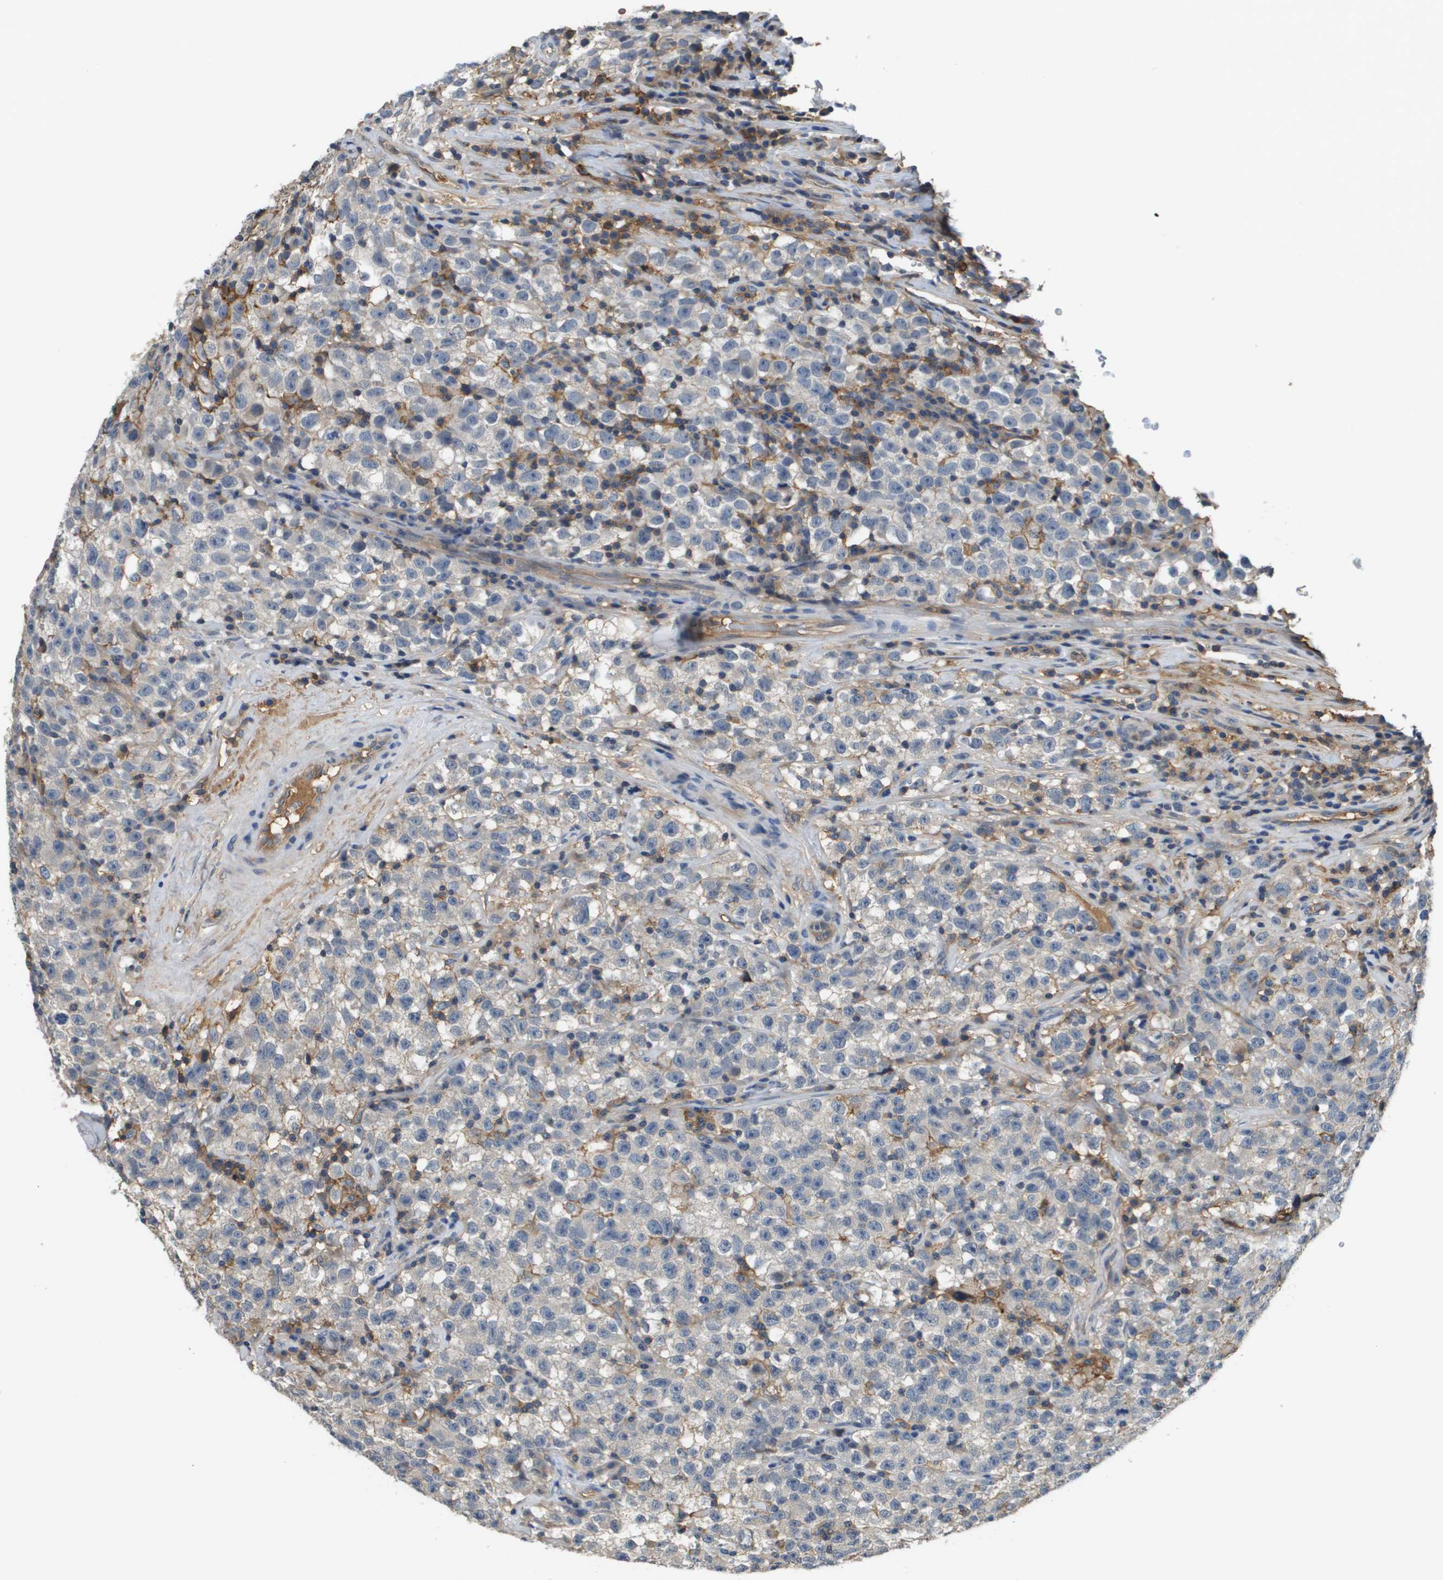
{"staining": {"intensity": "negative", "quantity": "none", "location": "none"}, "tissue": "testis cancer", "cell_type": "Tumor cells", "image_type": "cancer", "snomed": [{"axis": "morphology", "description": "Seminoma, NOS"}, {"axis": "topography", "description": "Testis"}], "caption": "The micrograph demonstrates no staining of tumor cells in testis cancer.", "gene": "SLC16A3", "patient": {"sex": "male", "age": 22}}